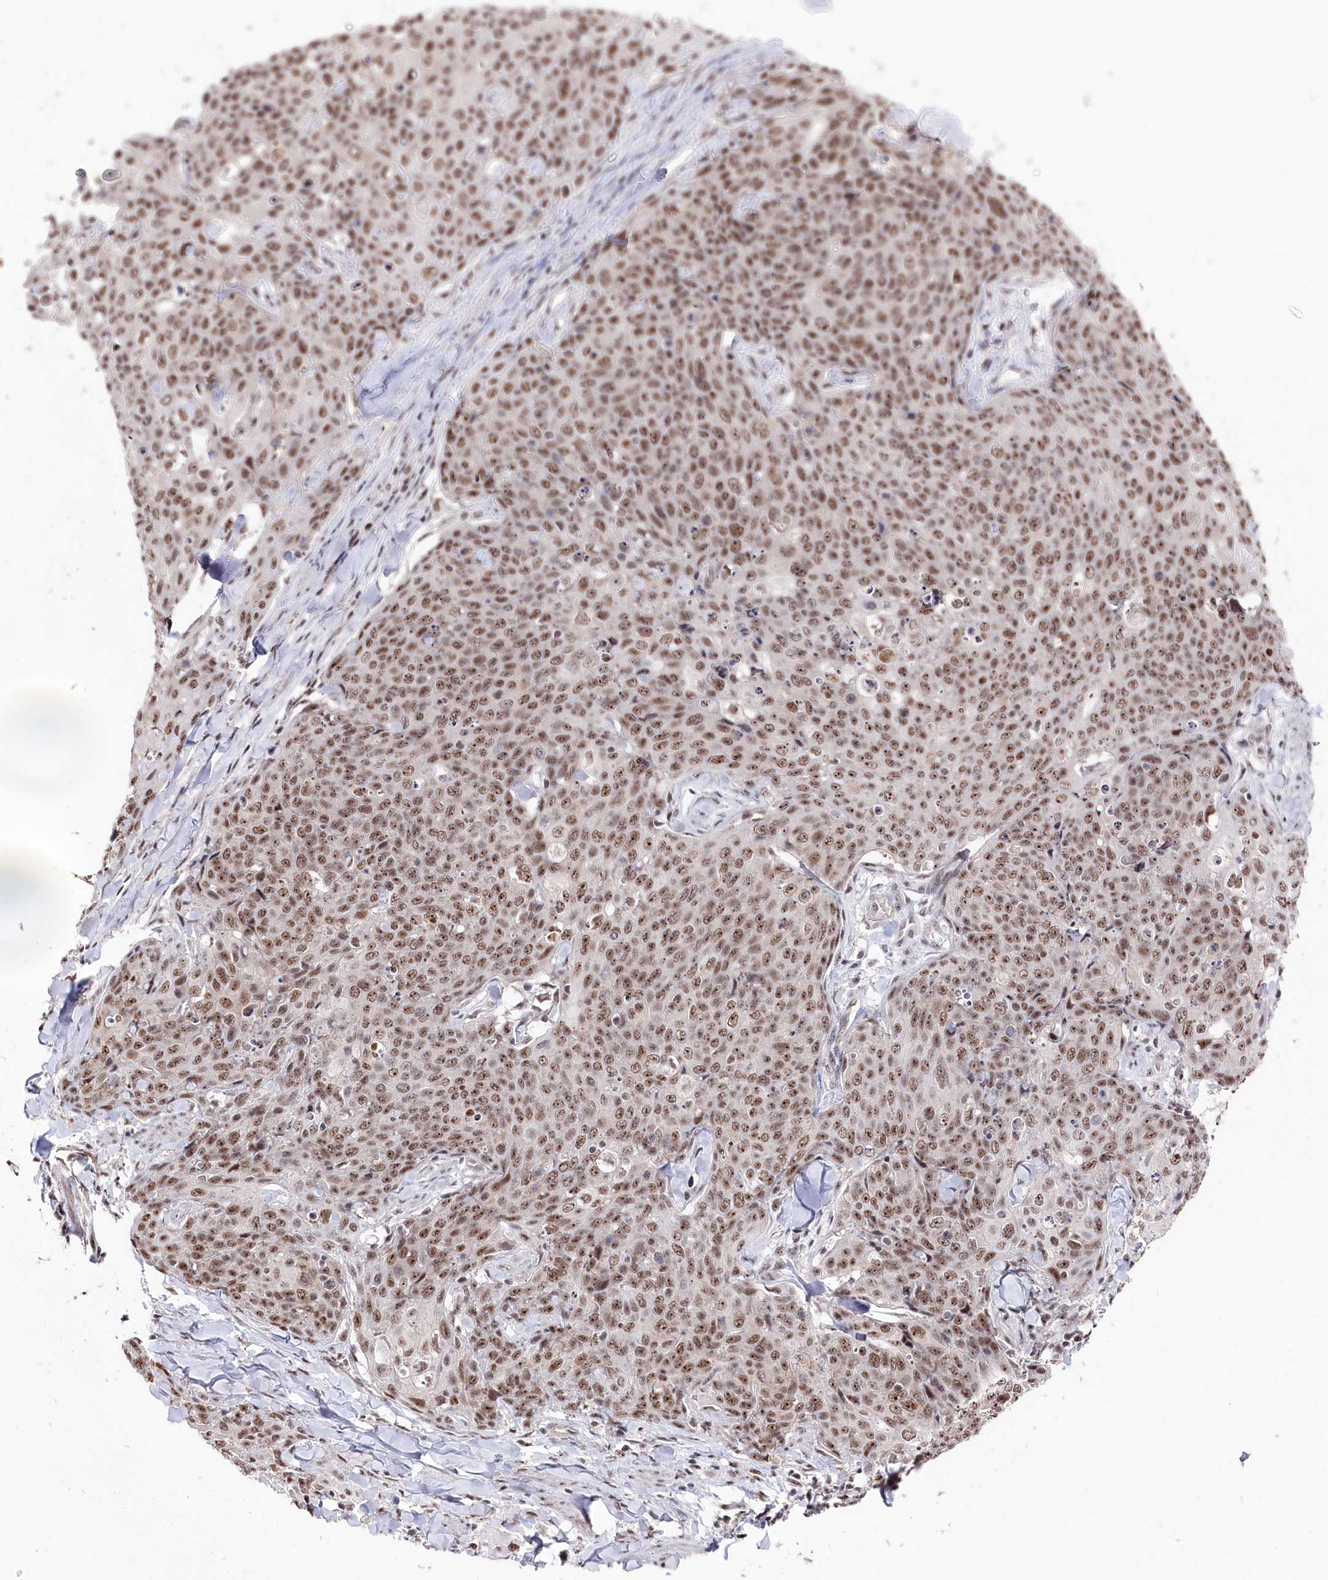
{"staining": {"intensity": "moderate", "quantity": ">75%", "location": "nuclear"}, "tissue": "skin cancer", "cell_type": "Tumor cells", "image_type": "cancer", "snomed": [{"axis": "morphology", "description": "Squamous cell carcinoma, NOS"}, {"axis": "topography", "description": "Skin"}, {"axis": "topography", "description": "Vulva"}], "caption": "Skin squamous cell carcinoma was stained to show a protein in brown. There is medium levels of moderate nuclear staining in about >75% of tumor cells.", "gene": "POLR2H", "patient": {"sex": "female", "age": 85}}